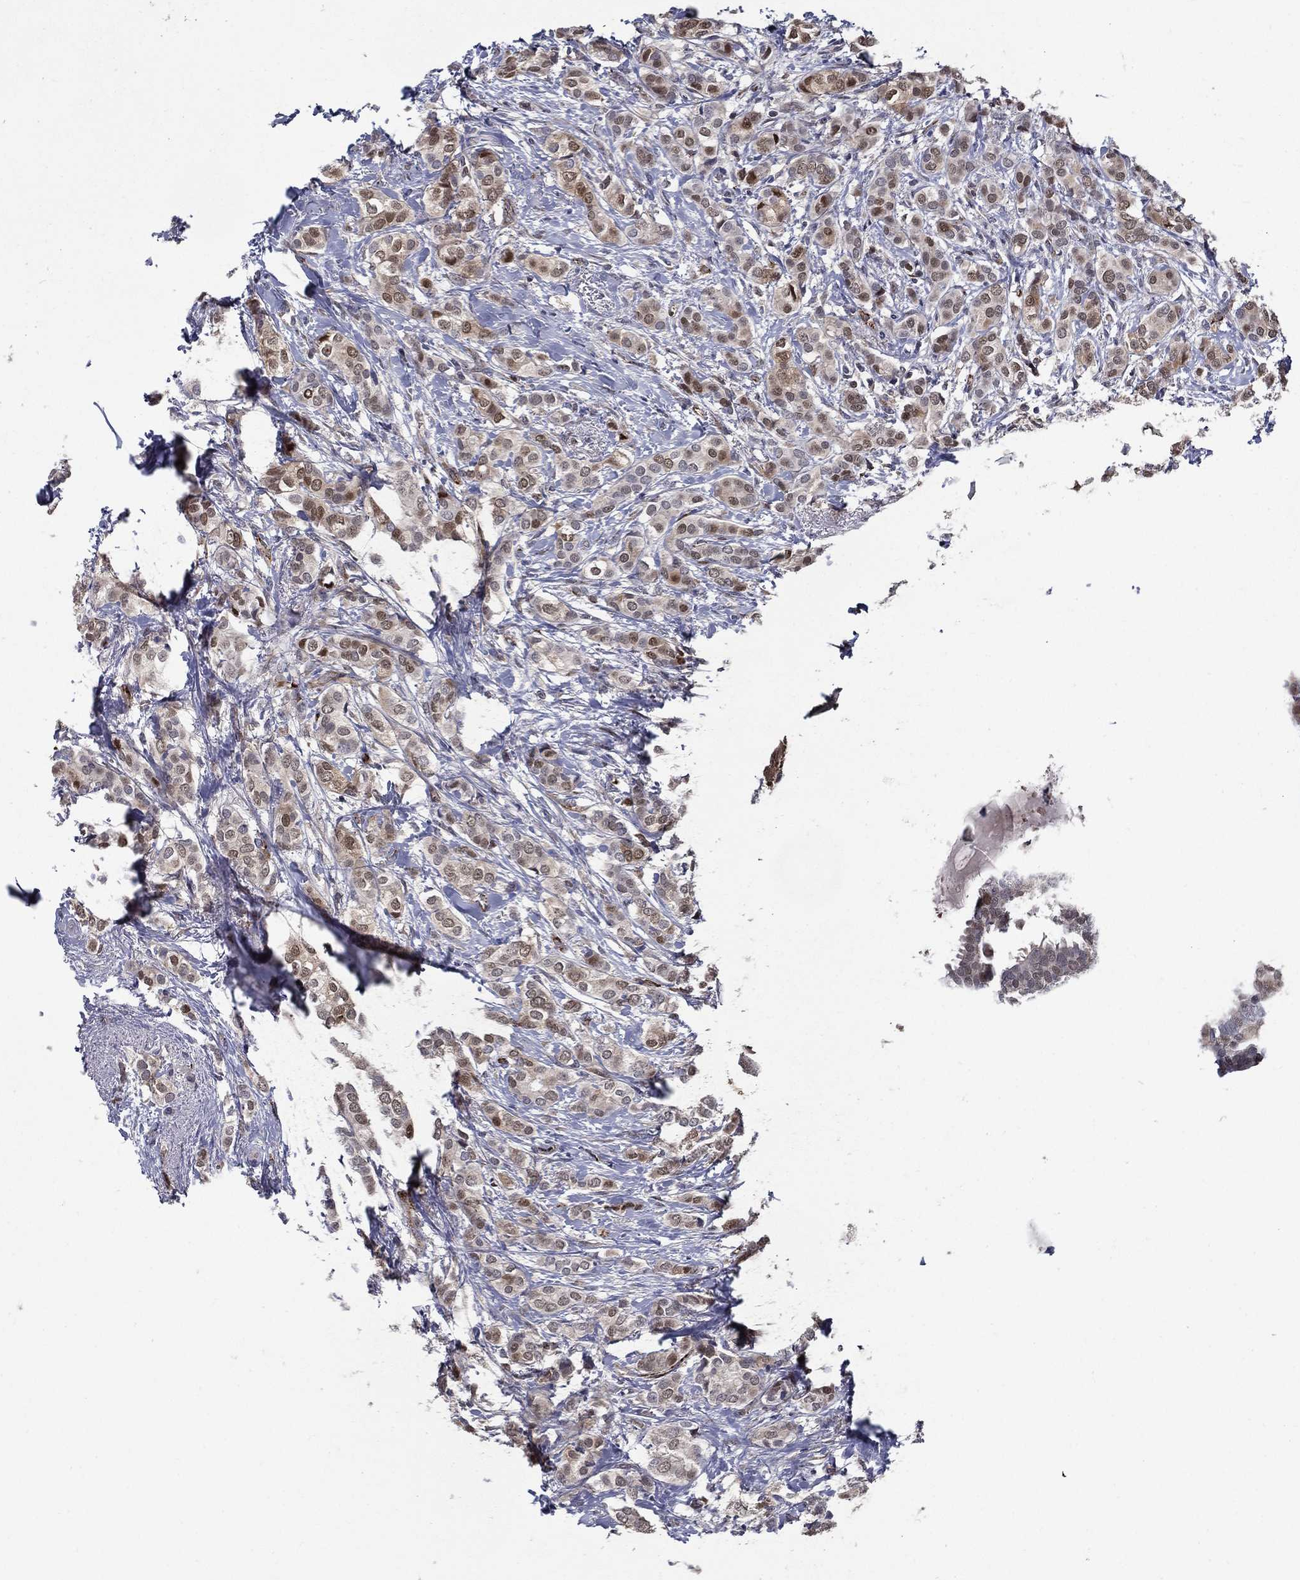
{"staining": {"intensity": "moderate", "quantity": "<25%", "location": "nuclear"}, "tissue": "breast cancer", "cell_type": "Tumor cells", "image_type": "cancer", "snomed": [{"axis": "morphology", "description": "Duct carcinoma"}, {"axis": "topography", "description": "Breast"}], "caption": "Immunohistochemistry (IHC) of human breast cancer reveals low levels of moderate nuclear positivity in approximately <25% of tumor cells.", "gene": "ARHGAP11A", "patient": {"sex": "female", "age": 73}}